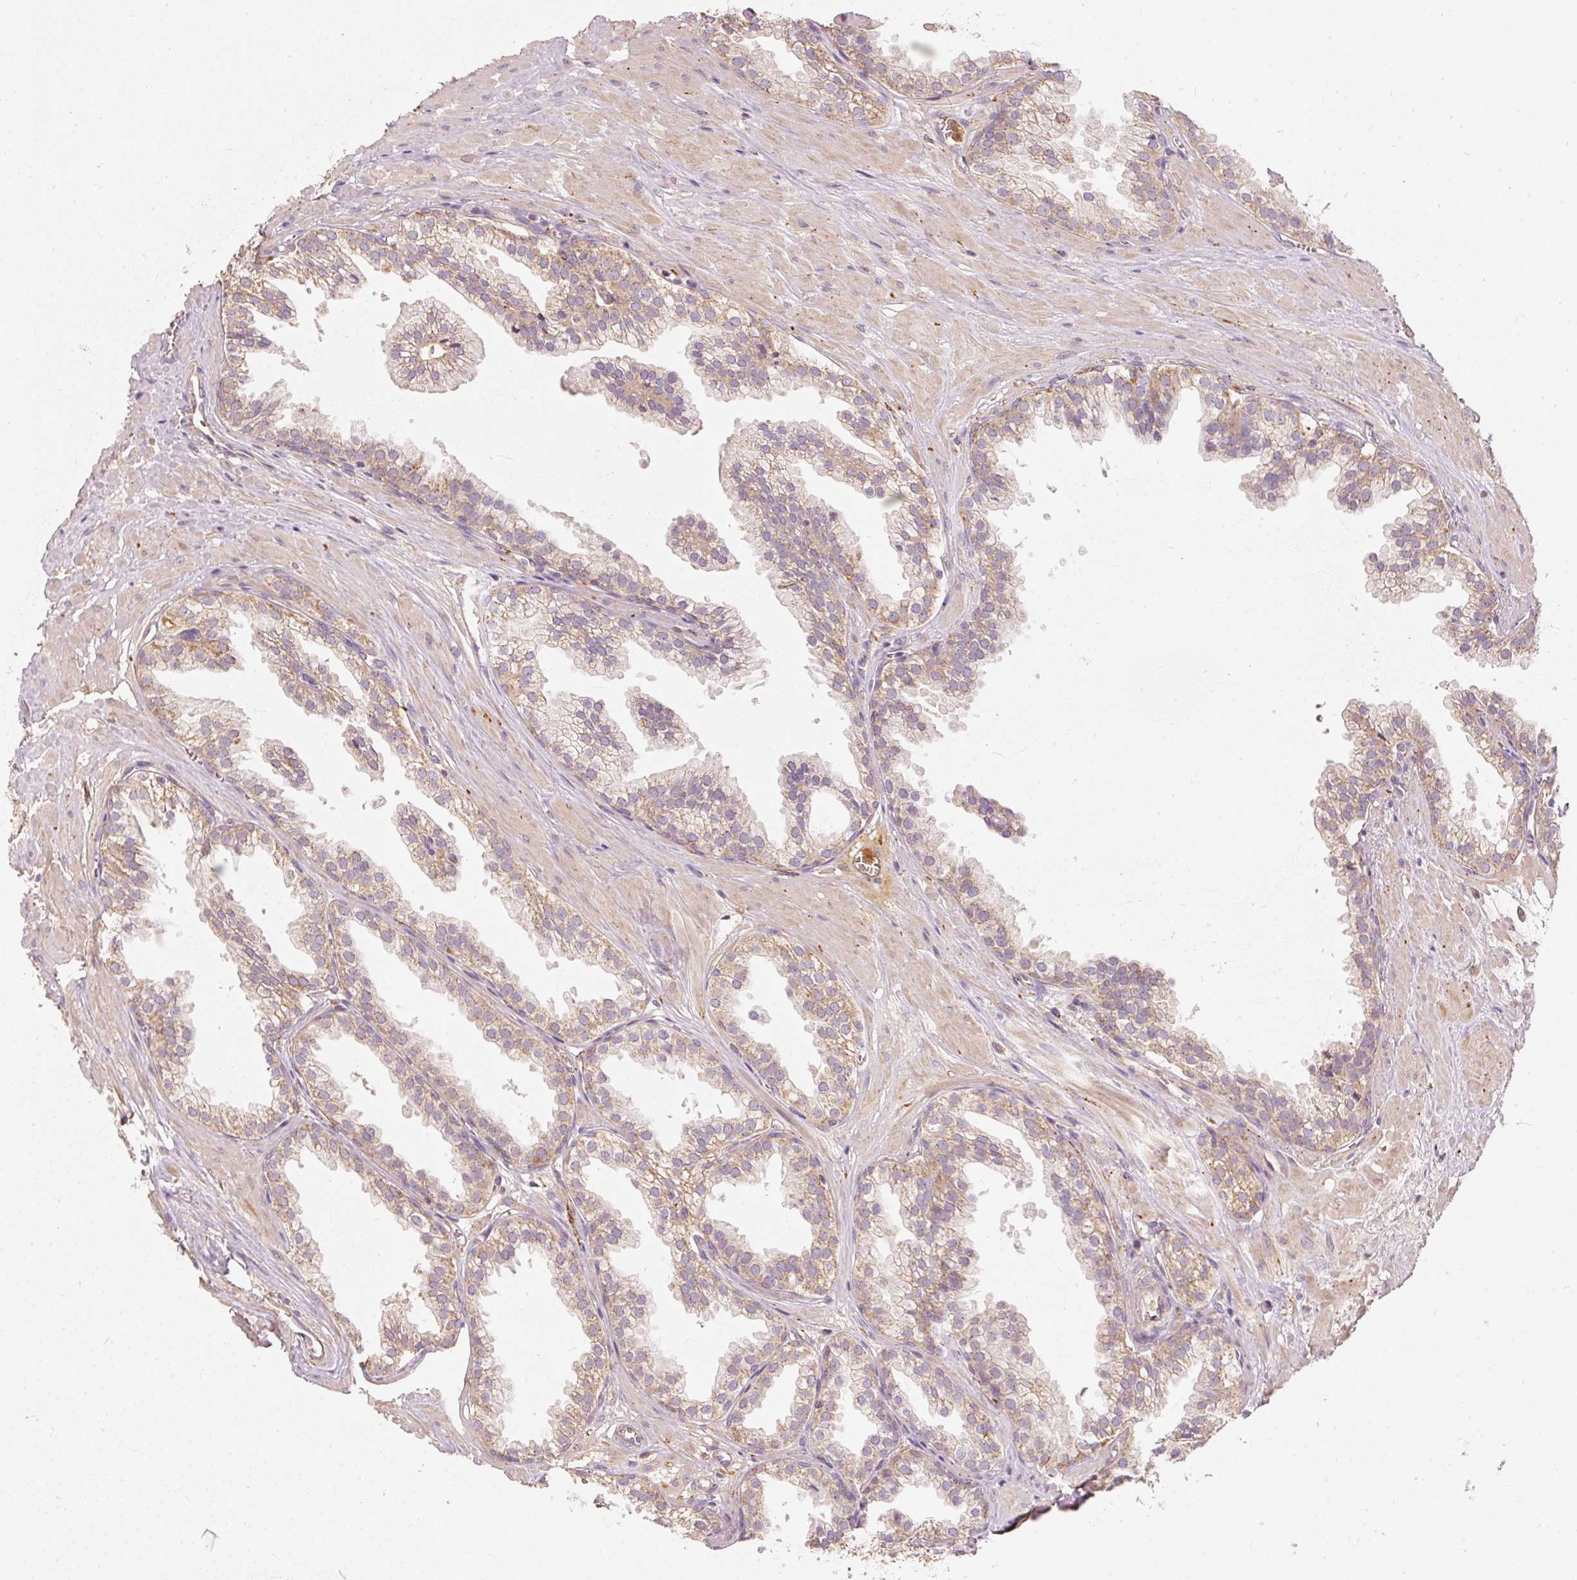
{"staining": {"intensity": "moderate", "quantity": ">75%", "location": "cytoplasmic/membranous"}, "tissue": "prostate", "cell_type": "Glandular cells", "image_type": "normal", "snomed": [{"axis": "morphology", "description": "Normal tissue, NOS"}, {"axis": "topography", "description": "Prostate"}, {"axis": "topography", "description": "Peripheral nerve tissue"}], "caption": "This image exhibits immunohistochemistry (IHC) staining of normal human prostate, with medium moderate cytoplasmic/membranous positivity in approximately >75% of glandular cells.", "gene": "PSENEN", "patient": {"sex": "male", "age": 55}}